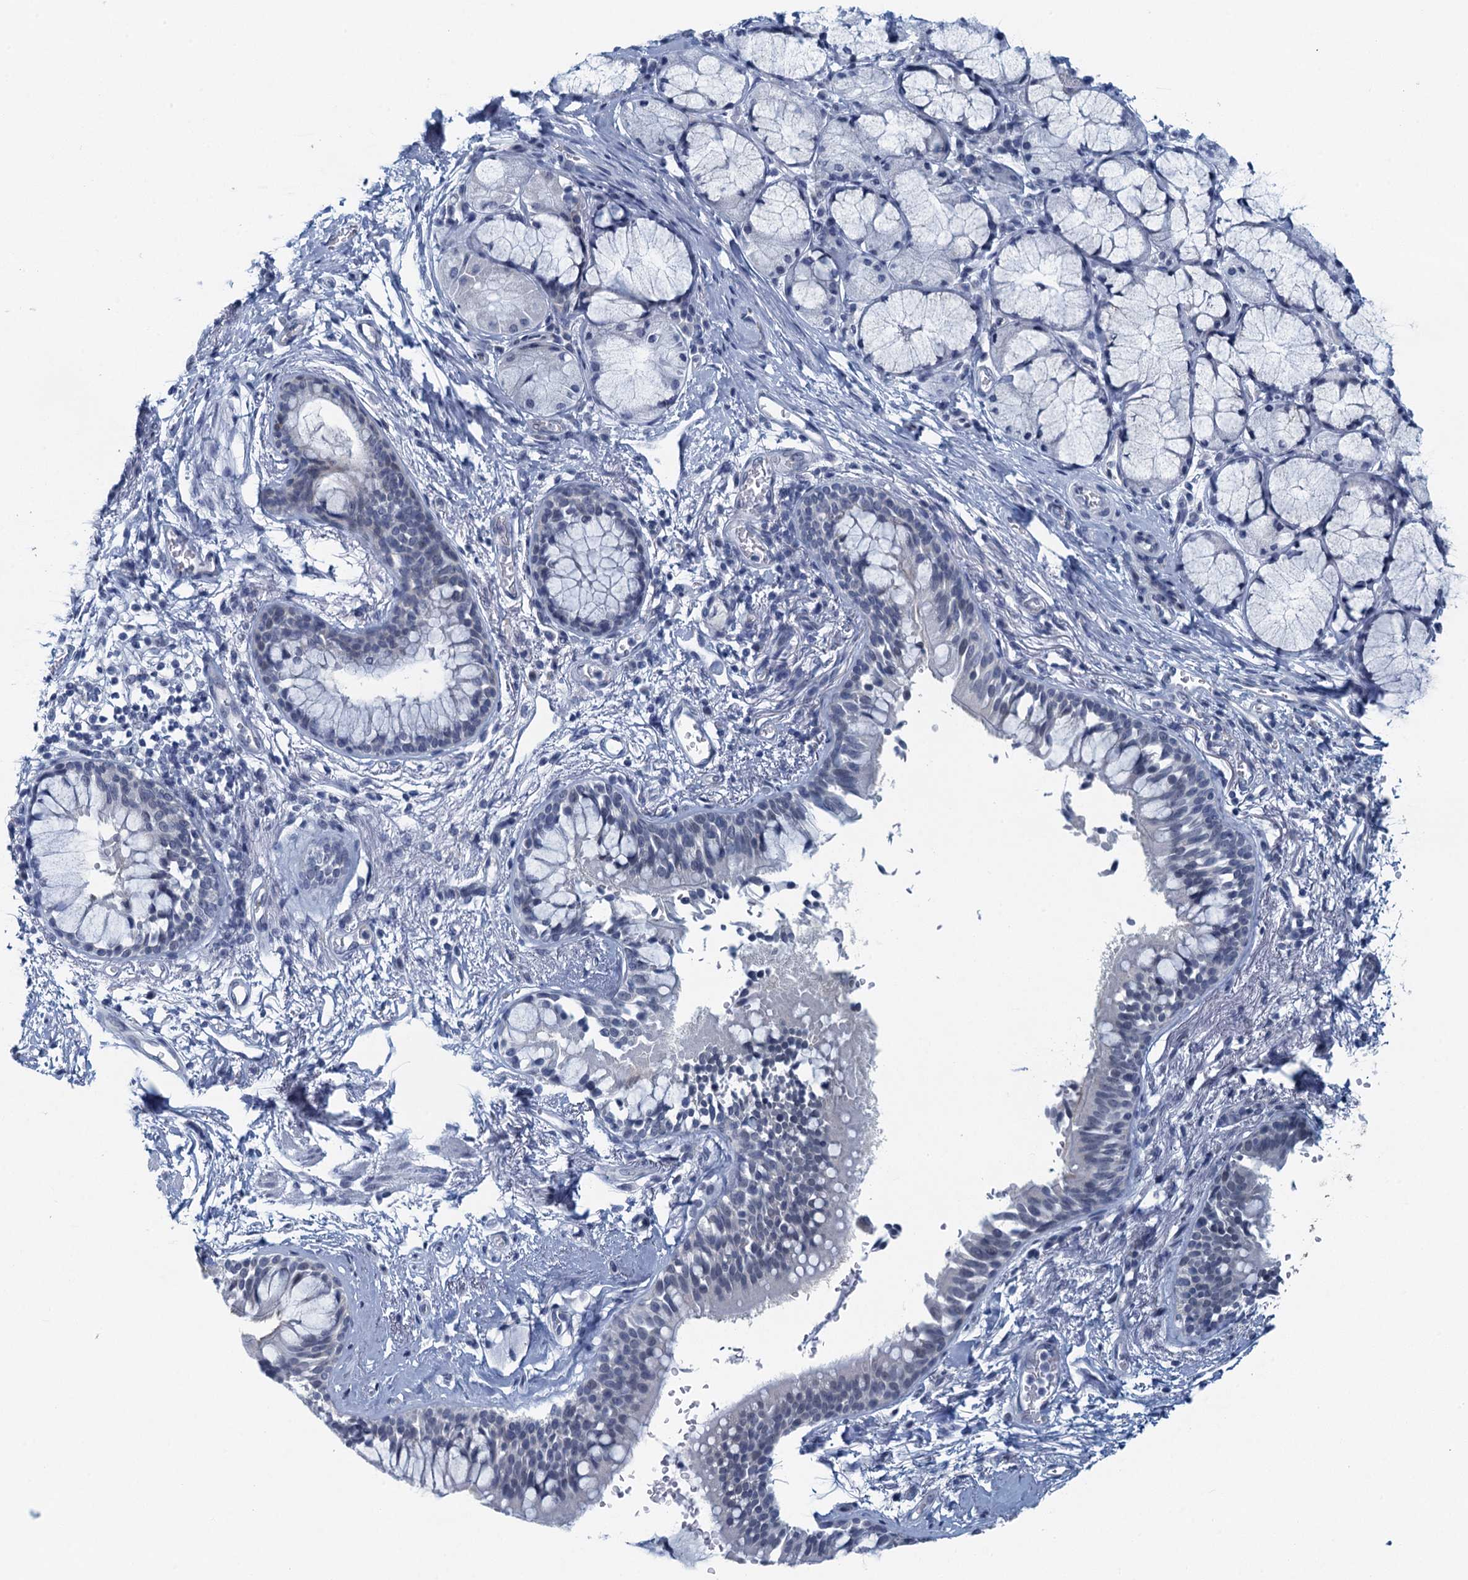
{"staining": {"intensity": "negative", "quantity": "none", "location": "none"}, "tissue": "bronchus", "cell_type": "Respiratory epithelial cells", "image_type": "normal", "snomed": [{"axis": "morphology", "description": "Normal tissue, NOS"}, {"axis": "morphology", "description": "Inflammation, NOS"}, {"axis": "topography", "description": "Cartilage tissue"}, {"axis": "topography", "description": "Bronchus"}, {"axis": "topography", "description": "Lung"}], "caption": "DAB (3,3'-diaminobenzidine) immunohistochemical staining of benign human bronchus exhibits no significant staining in respiratory epithelial cells.", "gene": "C16orf95", "patient": {"sex": "female", "age": 64}}